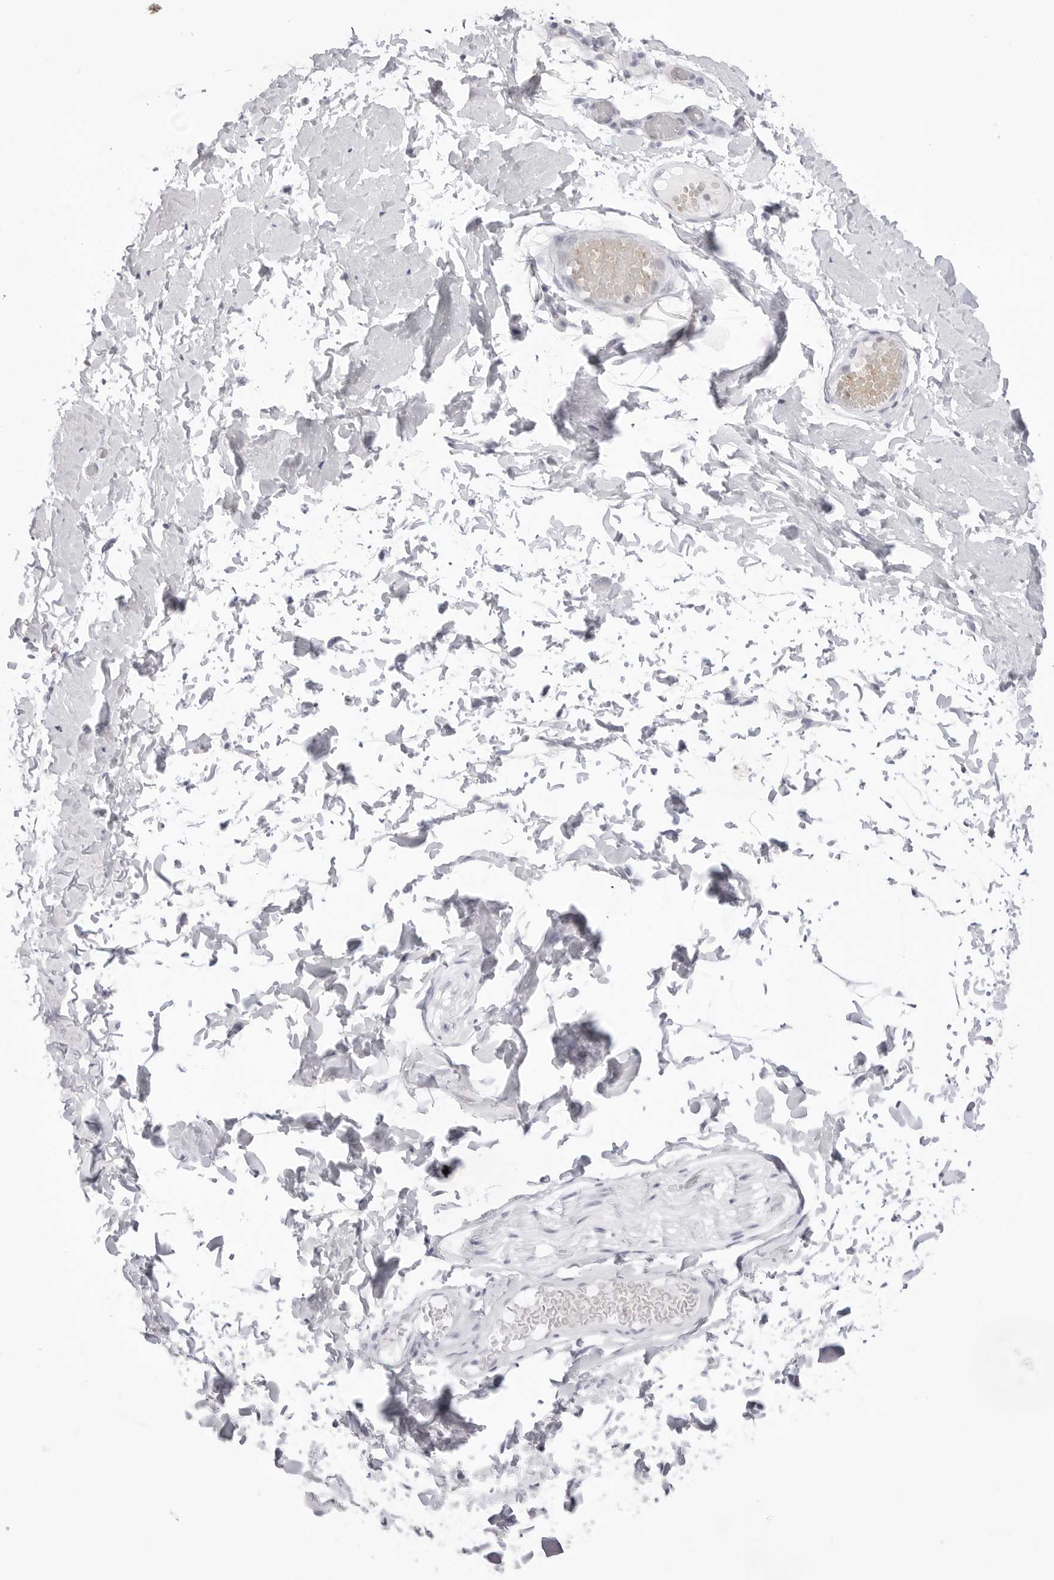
{"staining": {"intensity": "negative", "quantity": "none", "location": "none"}, "tissue": "adipose tissue", "cell_type": "Adipocytes", "image_type": "normal", "snomed": [{"axis": "morphology", "description": "Normal tissue, NOS"}, {"axis": "topography", "description": "Adipose tissue"}, {"axis": "topography", "description": "Vascular tissue"}, {"axis": "topography", "description": "Peripheral nerve tissue"}], "caption": "DAB (3,3'-diaminobenzidine) immunohistochemical staining of normal human adipose tissue displays no significant staining in adipocytes. The staining is performed using DAB brown chromogen with nuclei counter-stained in using hematoxylin.", "gene": "TSSK1B", "patient": {"sex": "male", "age": 25}}